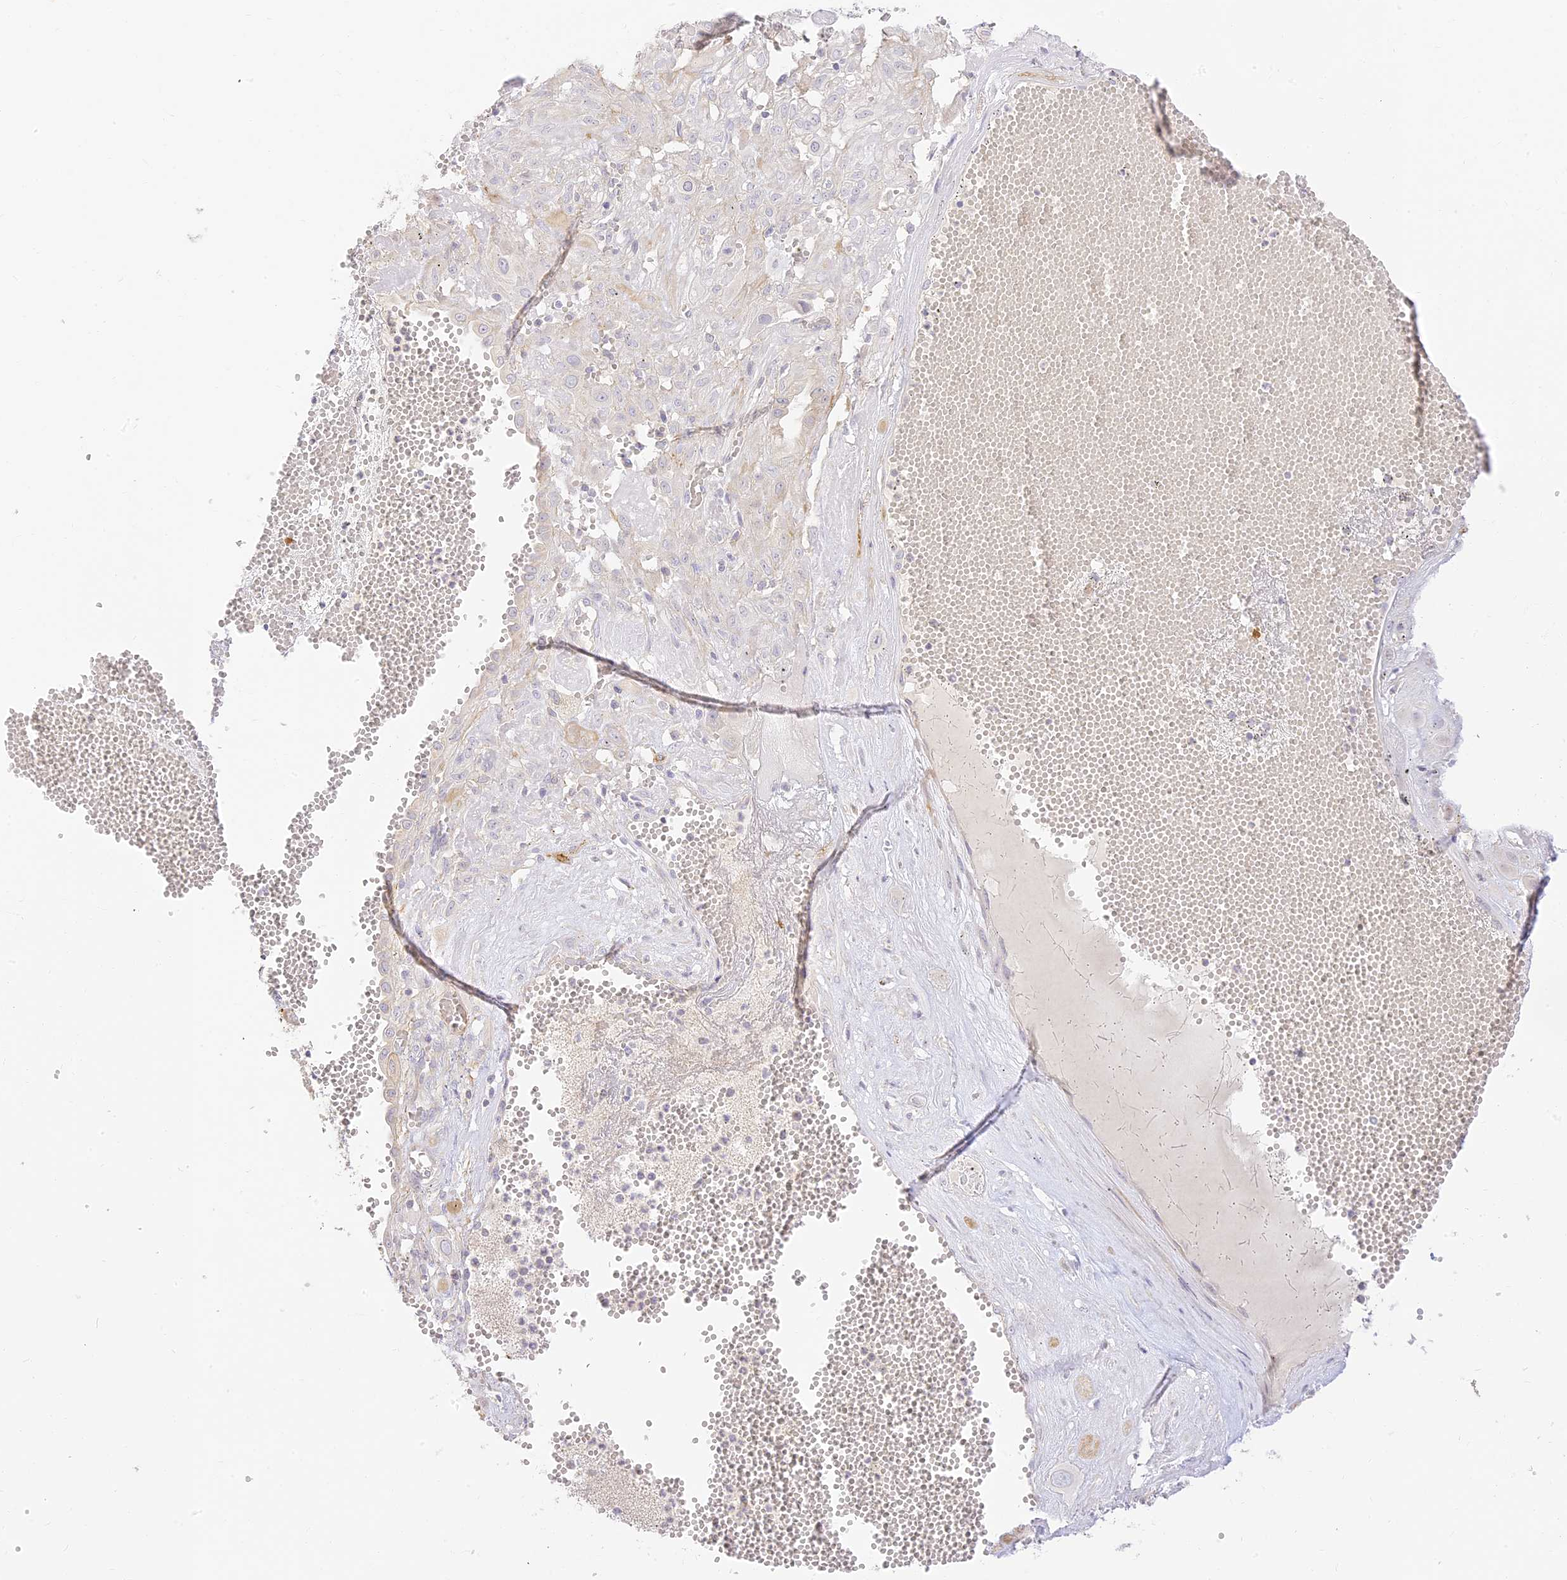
{"staining": {"intensity": "negative", "quantity": "none", "location": "none"}, "tissue": "cervical cancer", "cell_type": "Tumor cells", "image_type": "cancer", "snomed": [{"axis": "morphology", "description": "Squamous cell carcinoma, NOS"}, {"axis": "topography", "description": "Cervix"}], "caption": "Protein analysis of squamous cell carcinoma (cervical) demonstrates no significant staining in tumor cells.", "gene": "LRRC15", "patient": {"sex": "female", "age": 34}}